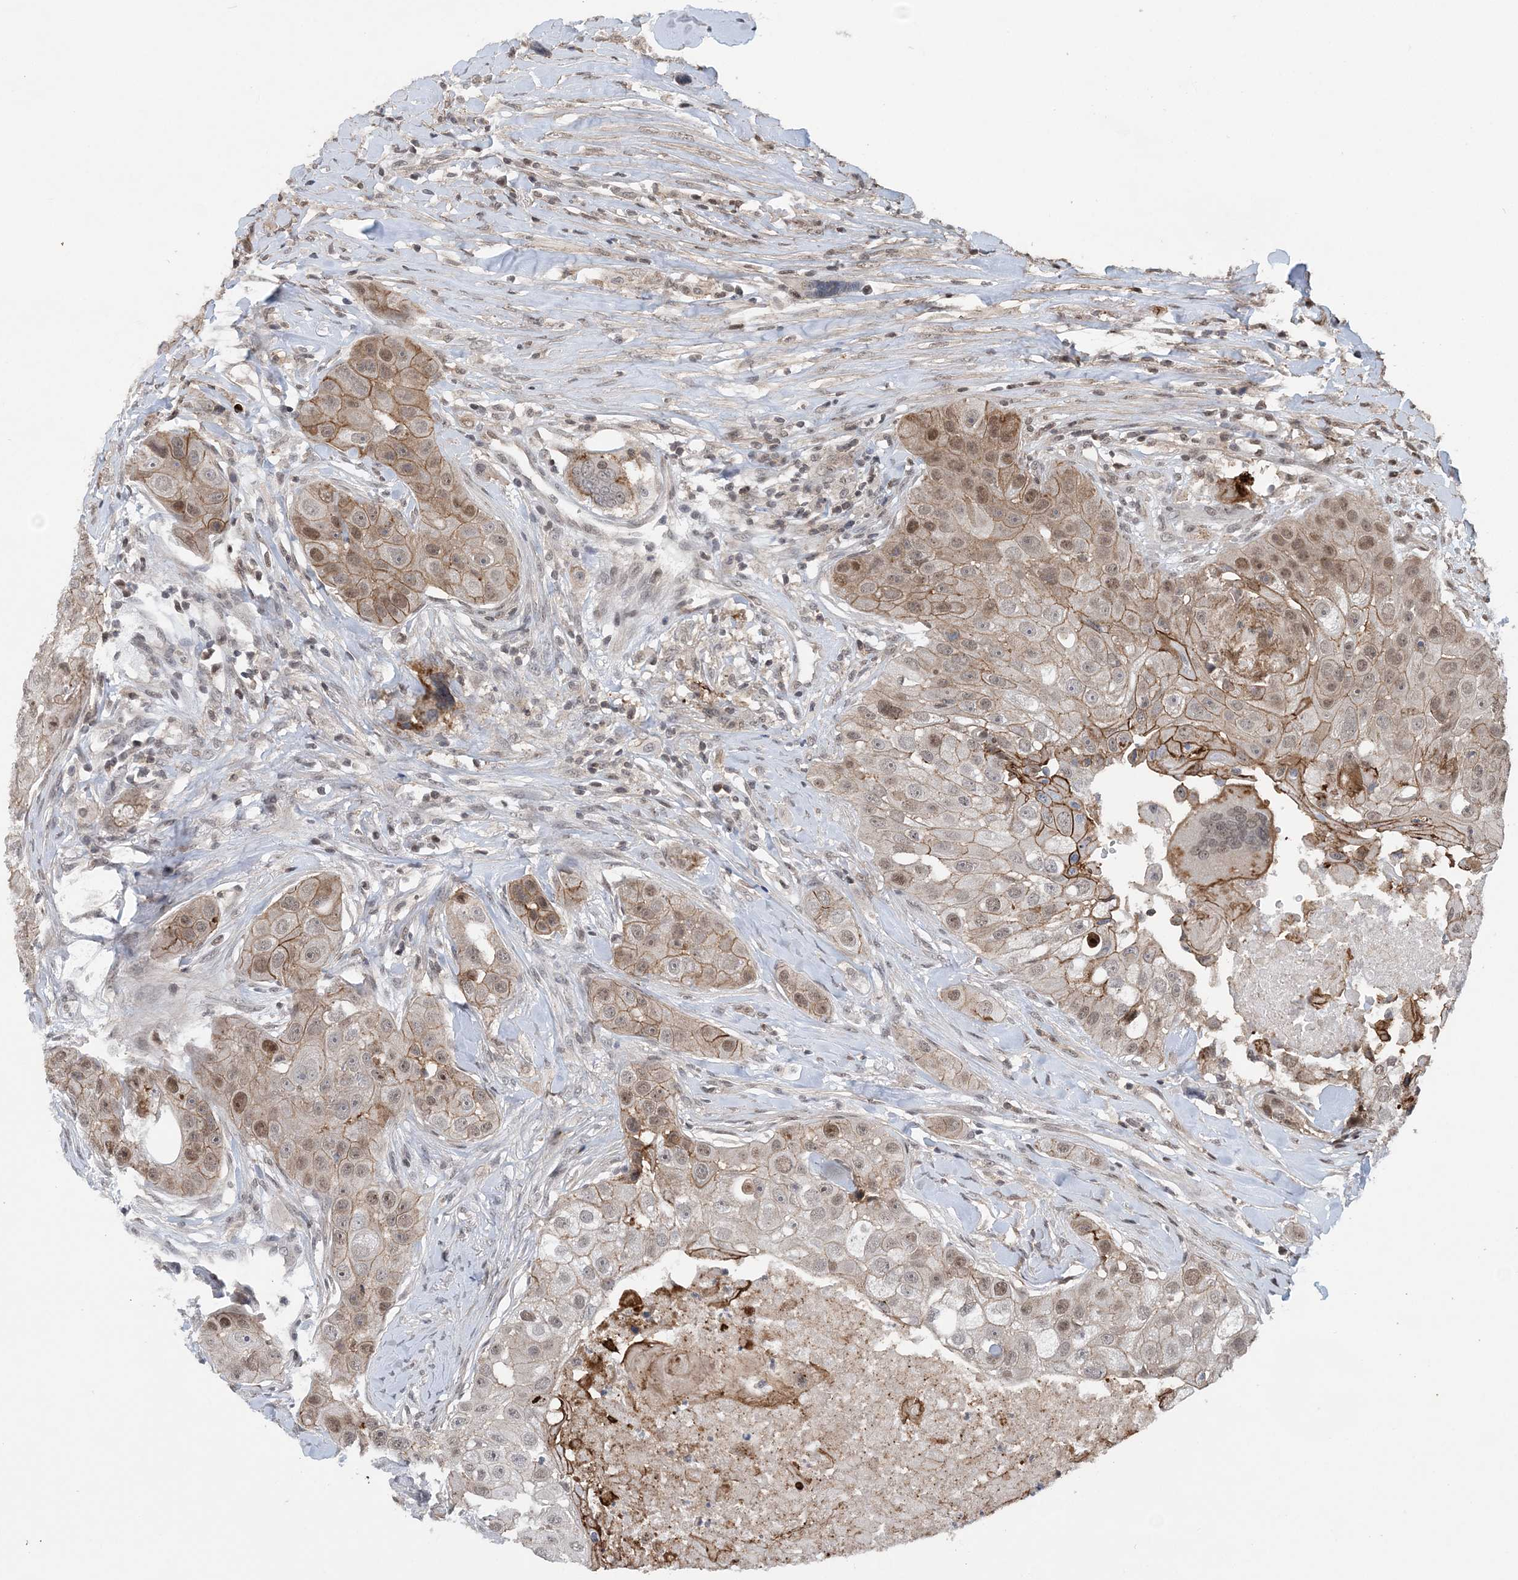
{"staining": {"intensity": "moderate", "quantity": ">75%", "location": "cytoplasmic/membranous,nuclear"}, "tissue": "head and neck cancer", "cell_type": "Tumor cells", "image_type": "cancer", "snomed": [{"axis": "morphology", "description": "Normal tissue, NOS"}, {"axis": "morphology", "description": "Squamous cell carcinoma, NOS"}, {"axis": "topography", "description": "Skeletal muscle"}, {"axis": "topography", "description": "Head-Neck"}], "caption": "Head and neck cancer (squamous cell carcinoma) stained with DAB immunohistochemistry exhibits medium levels of moderate cytoplasmic/membranous and nuclear staining in about >75% of tumor cells. (DAB (3,3'-diaminobenzidine) IHC, brown staining for protein, blue staining for nuclei).", "gene": "CCDC152", "patient": {"sex": "male", "age": 51}}